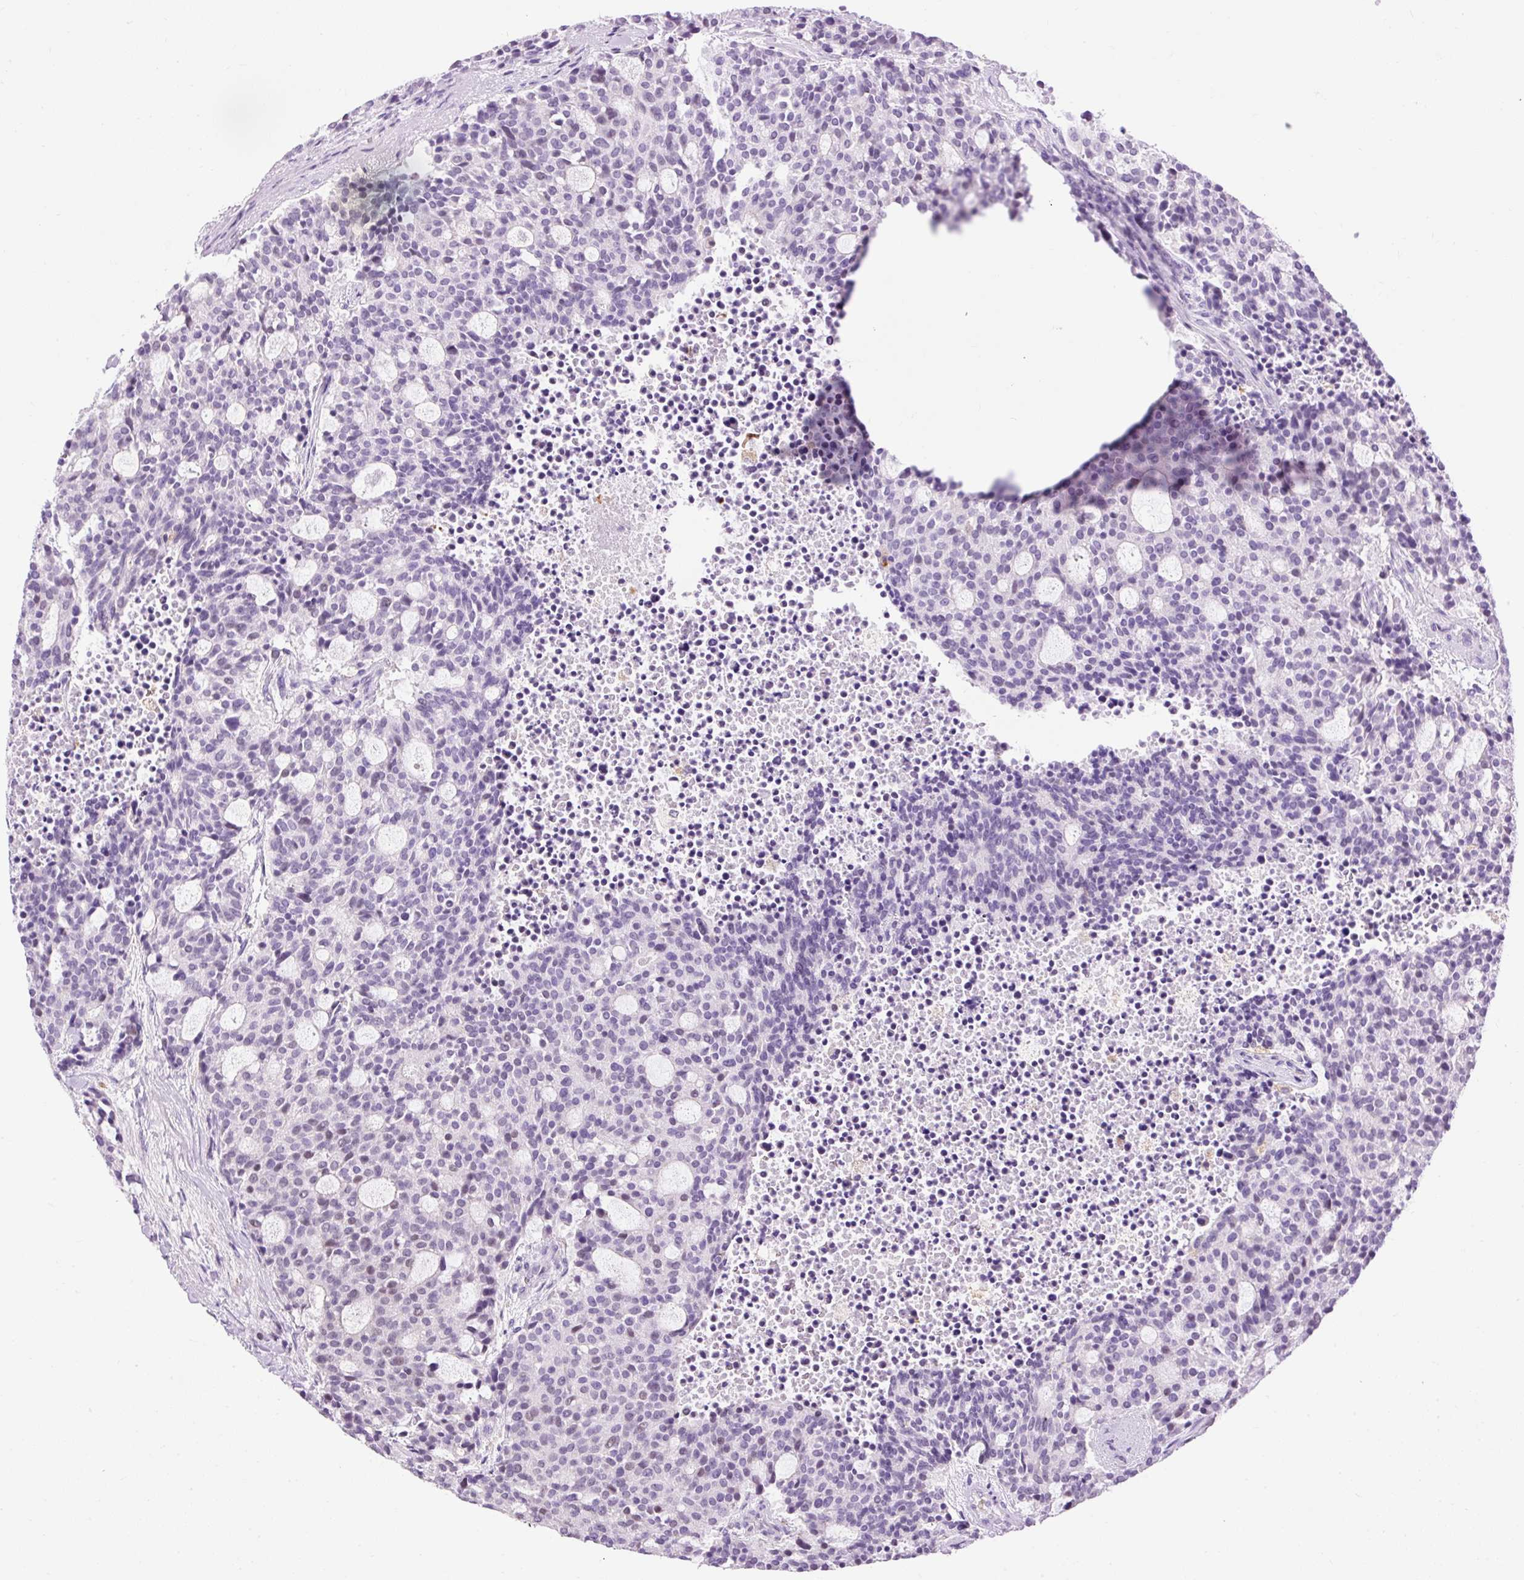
{"staining": {"intensity": "negative", "quantity": "none", "location": "none"}, "tissue": "carcinoid", "cell_type": "Tumor cells", "image_type": "cancer", "snomed": [{"axis": "morphology", "description": "Carcinoid, malignant, NOS"}, {"axis": "topography", "description": "Pancreas"}], "caption": "DAB (3,3'-diaminobenzidine) immunohistochemical staining of carcinoid demonstrates no significant staining in tumor cells. (DAB (3,3'-diaminobenzidine) IHC visualized using brightfield microscopy, high magnification).", "gene": "LY86", "patient": {"sex": "female", "age": 54}}